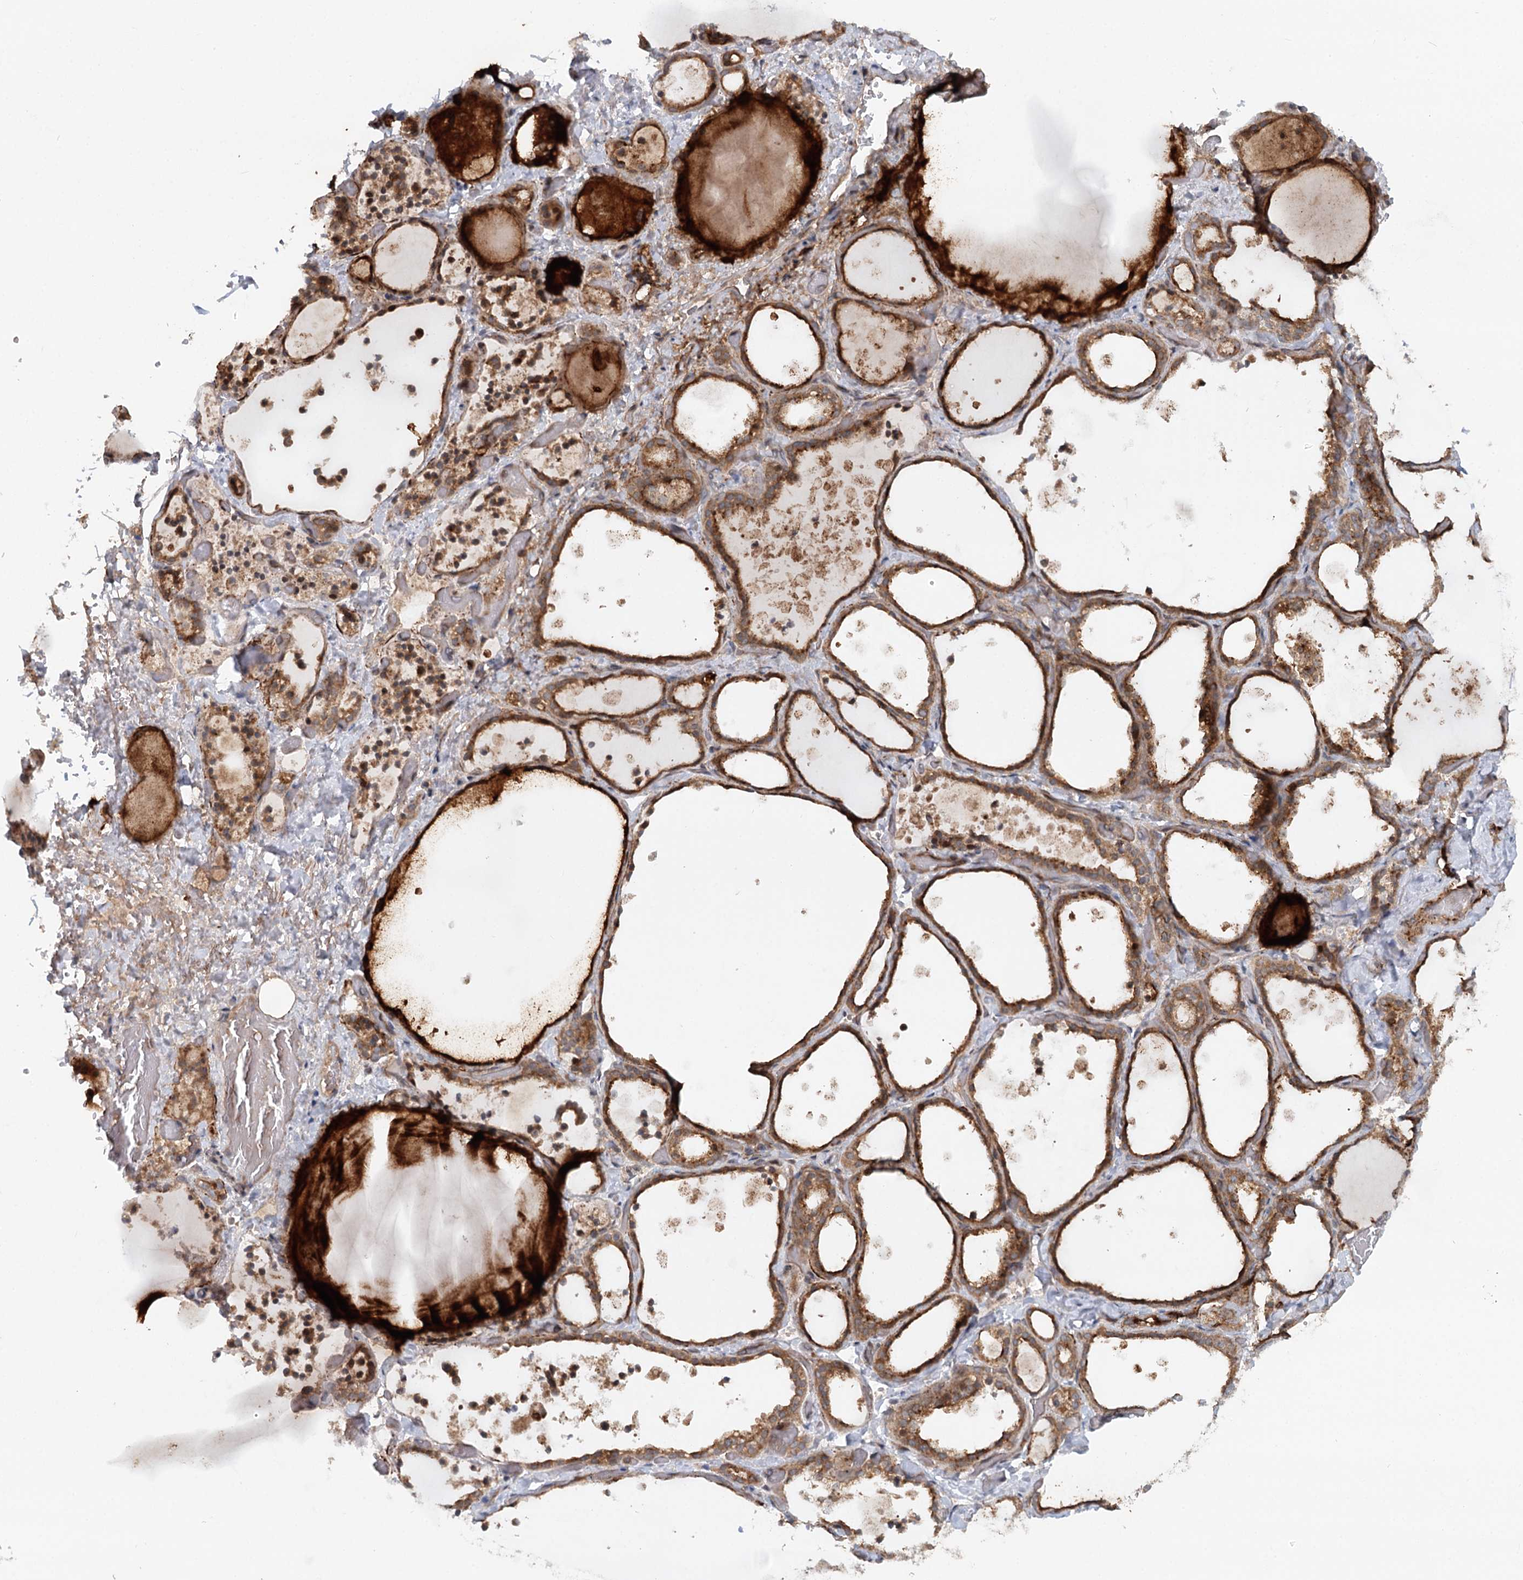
{"staining": {"intensity": "strong", "quantity": ">75%", "location": "cytoplasmic/membranous"}, "tissue": "thyroid gland", "cell_type": "Glandular cells", "image_type": "normal", "snomed": [{"axis": "morphology", "description": "Normal tissue, NOS"}, {"axis": "topography", "description": "Thyroid gland"}], "caption": "Brown immunohistochemical staining in benign human thyroid gland shows strong cytoplasmic/membranous staining in approximately >75% of glandular cells.", "gene": "RNF111", "patient": {"sex": "female", "age": 44}}